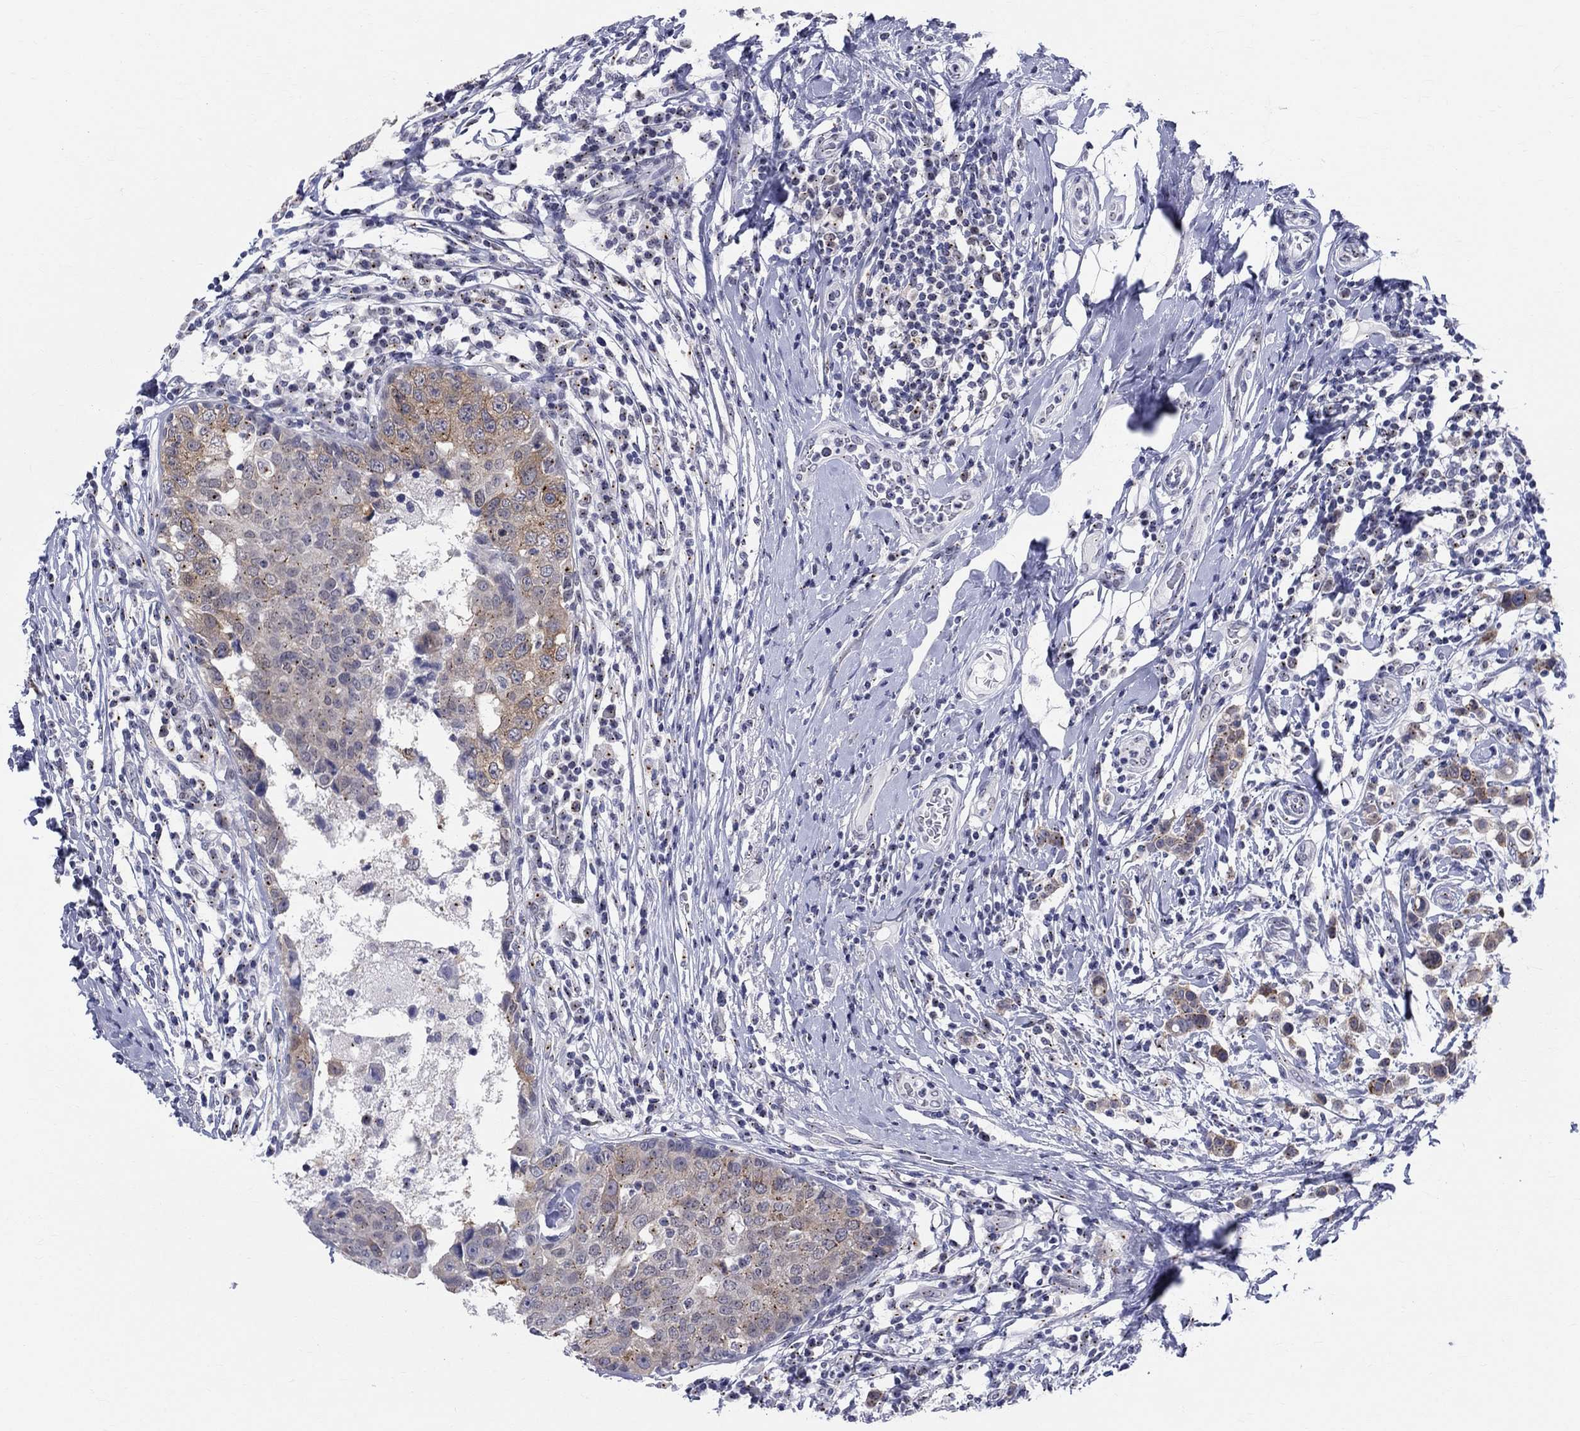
{"staining": {"intensity": "moderate", "quantity": "<25%", "location": "cytoplasmic/membranous"}, "tissue": "breast cancer", "cell_type": "Tumor cells", "image_type": "cancer", "snomed": [{"axis": "morphology", "description": "Duct carcinoma"}, {"axis": "topography", "description": "Breast"}], "caption": "Immunohistochemistry (IHC) (DAB (3,3'-diaminobenzidine)) staining of breast intraductal carcinoma reveals moderate cytoplasmic/membranous protein staining in approximately <25% of tumor cells.", "gene": "CEP43", "patient": {"sex": "female", "age": 27}}